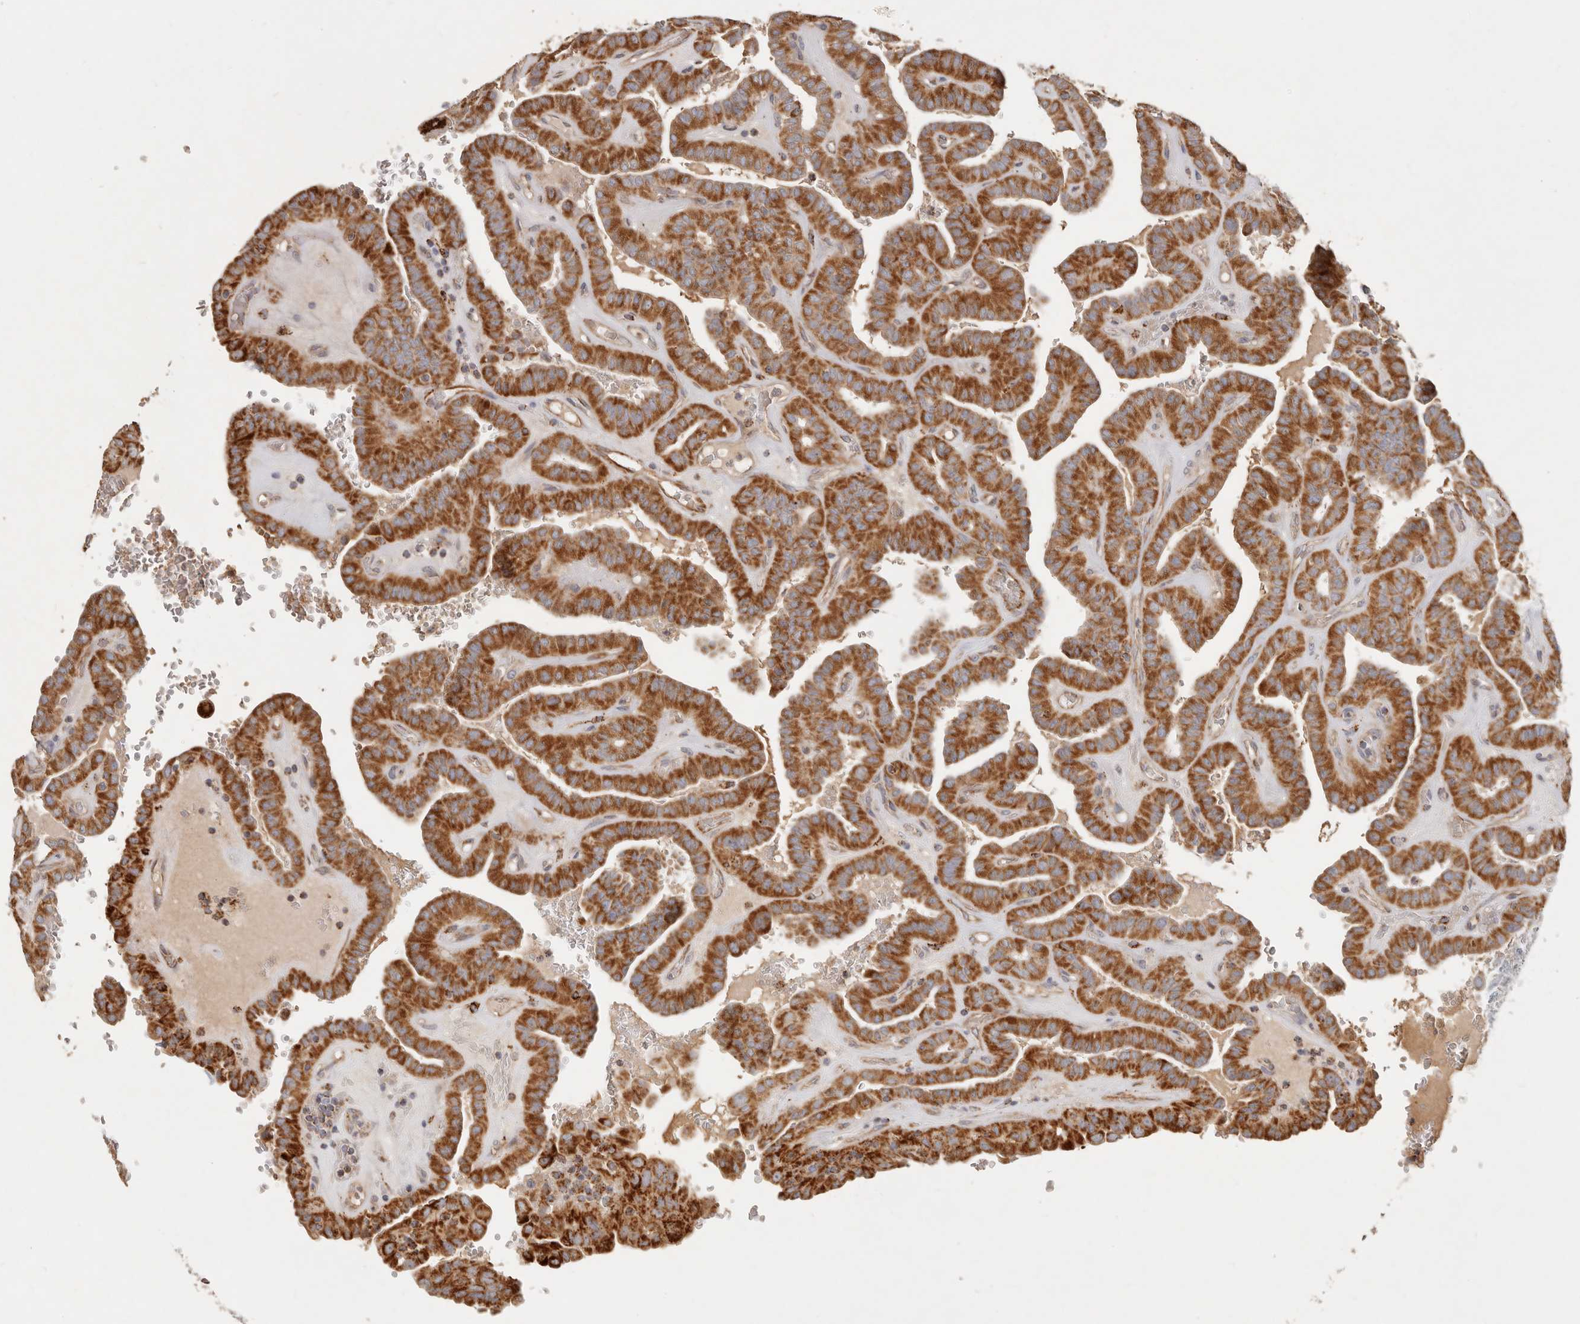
{"staining": {"intensity": "strong", "quantity": ">75%", "location": "cytoplasmic/membranous"}, "tissue": "thyroid cancer", "cell_type": "Tumor cells", "image_type": "cancer", "snomed": [{"axis": "morphology", "description": "Papillary adenocarcinoma, NOS"}, {"axis": "topography", "description": "Thyroid gland"}], "caption": "Strong cytoplasmic/membranous expression is seen in approximately >75% of tumor cells in thyroid cancer (papillary adenocarcinoma).", "gene": "ARHGEF10L", "patient": {"sex": "male", "age": 77}}